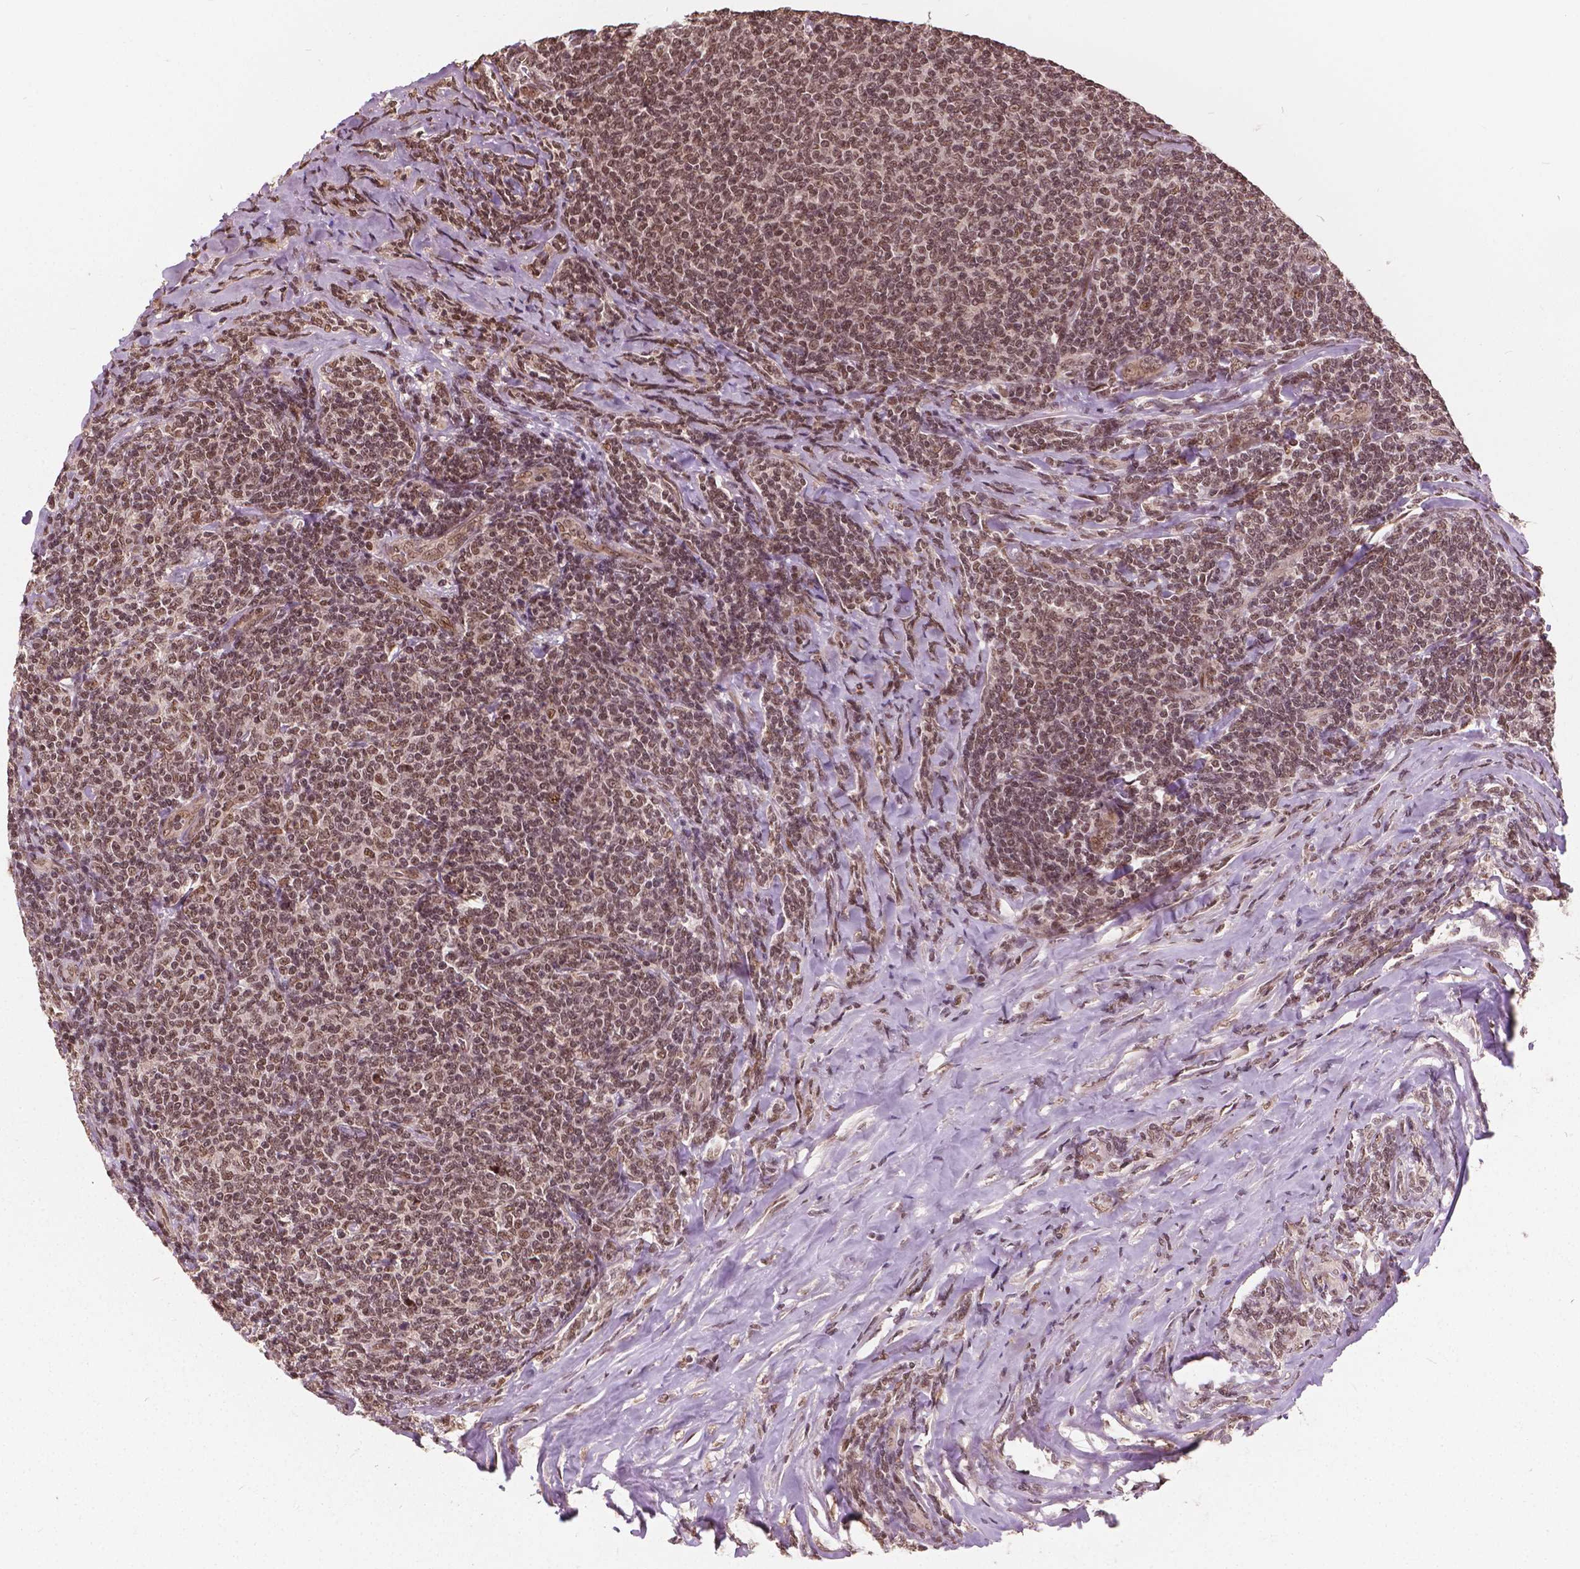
{"staining": {"intensity": "moderate", "quantity": ">75%", "location": "nuclear"}, "tissue": "lymphoma", "cell_type": "Tumor cells", "image_type": "cancer", "snomed": [{"axis": "morphology", "description": "Malignant lymphoma, non-Hodgkin's type, Low grade"}, {"axis": "topography", "description": "Lymph node"}], "caption": "DAB immunohistochemical staining of malignant lymphoma, non-Hodgkin's type (low-grade) displays moderate nuclear protein staining in about >75% of tumor cells. The staining was performed using DAB (3,3'-diaminobenzidine) to visualize the protein expression in brown, while the nuclei were stained in blue with hematoxylin (Magnification: 20x).", "gene": "GPS2", "patient": {"sex": "male", "age": 52}}